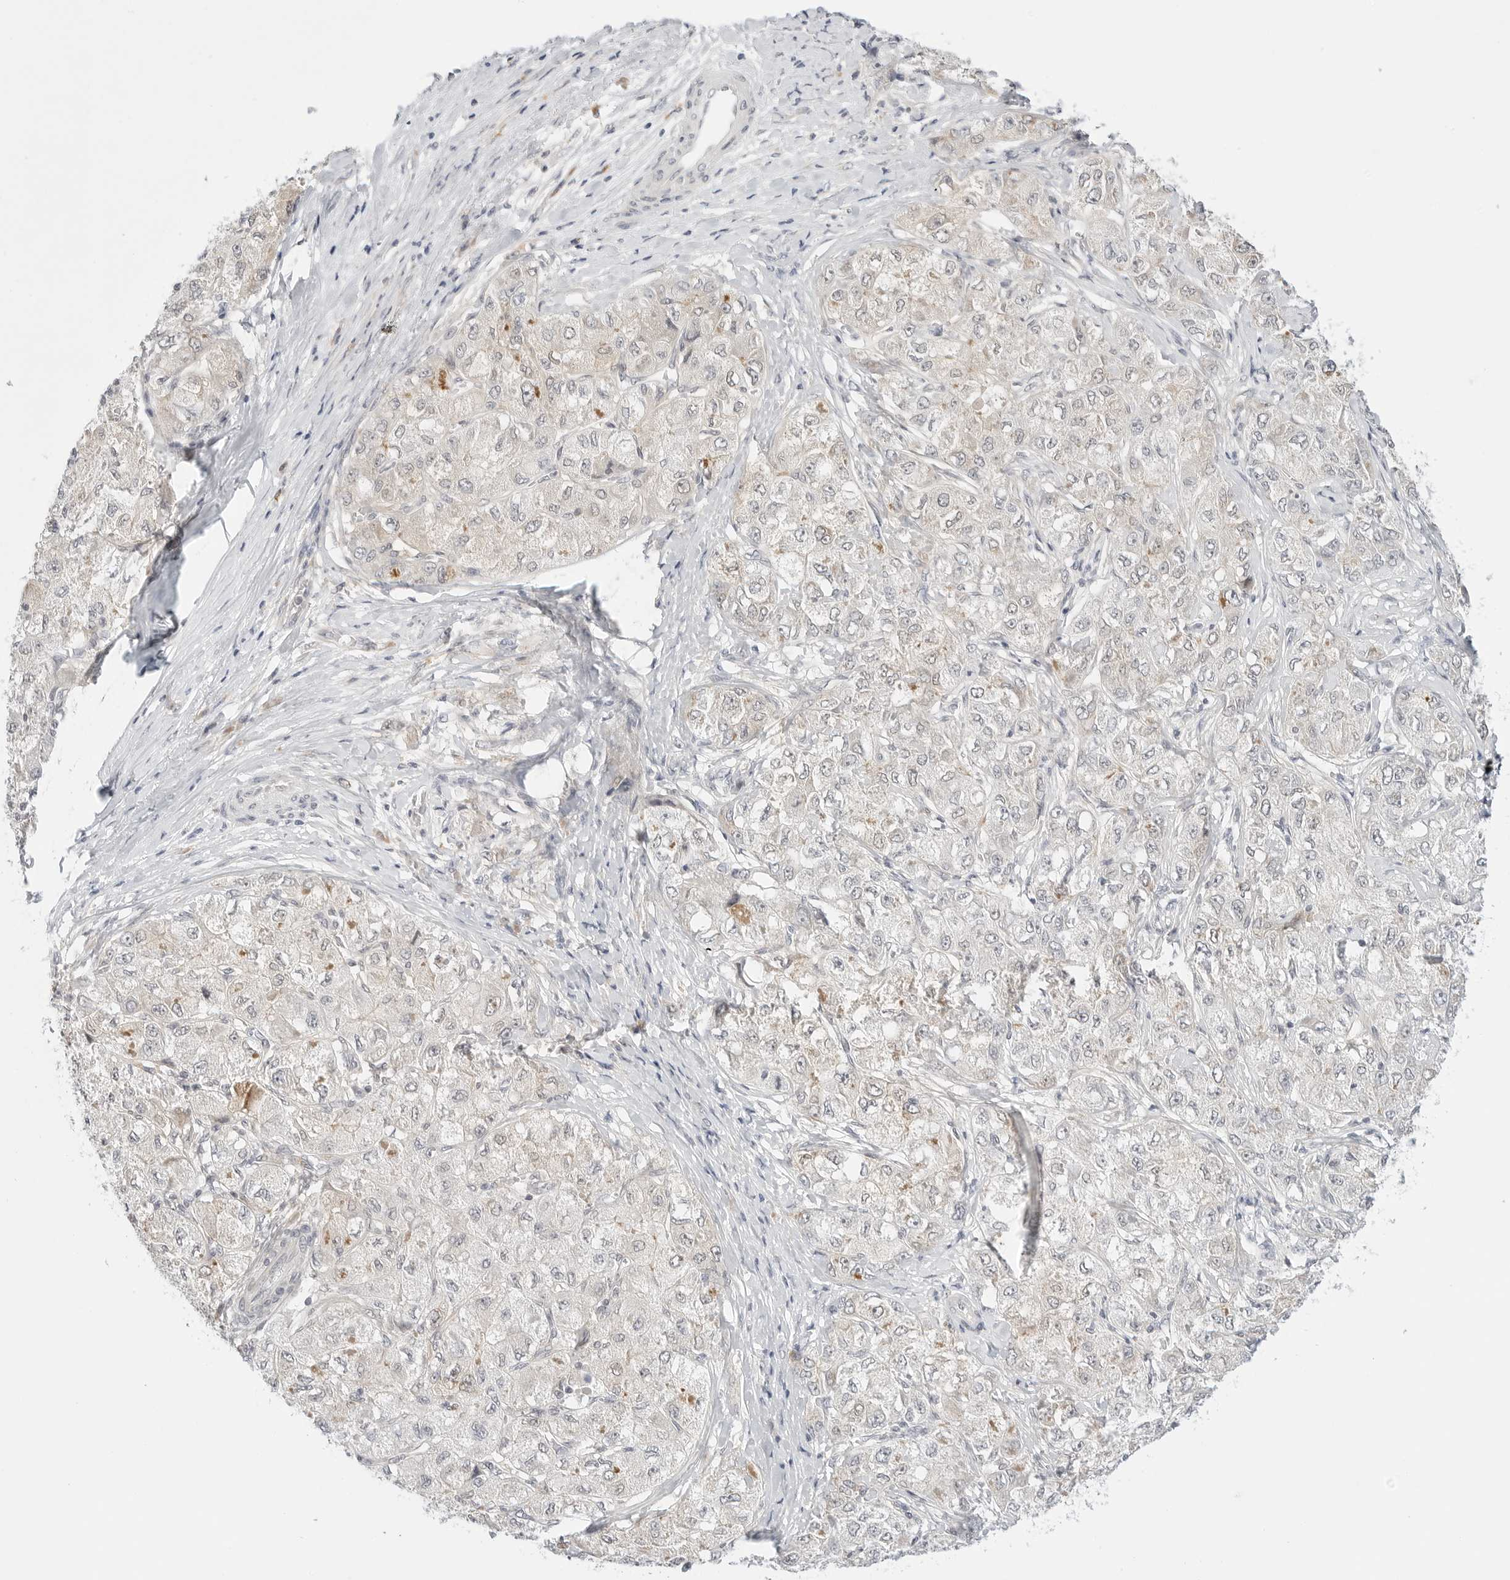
{"staining": {"intensity": "weak", "quantity": "25%-75%", "location": "cytoplasmic/membranous"}, "tissue": "liver cancer", "cell_type": "Tumor cells", "image_type": "cancer", "snomed": [{"axis": "morphology", "description": "Carcinoma, Hepatocellular, NOS"}, {"axis": "topography", "description": "Liver"}], "caption": "Human hepatocellular carcinoma (liver) stained with a protein marker displays weak staining in tumor cells.", "gene": "TCP1", "patient": {"sex": "male", "age": 80}}